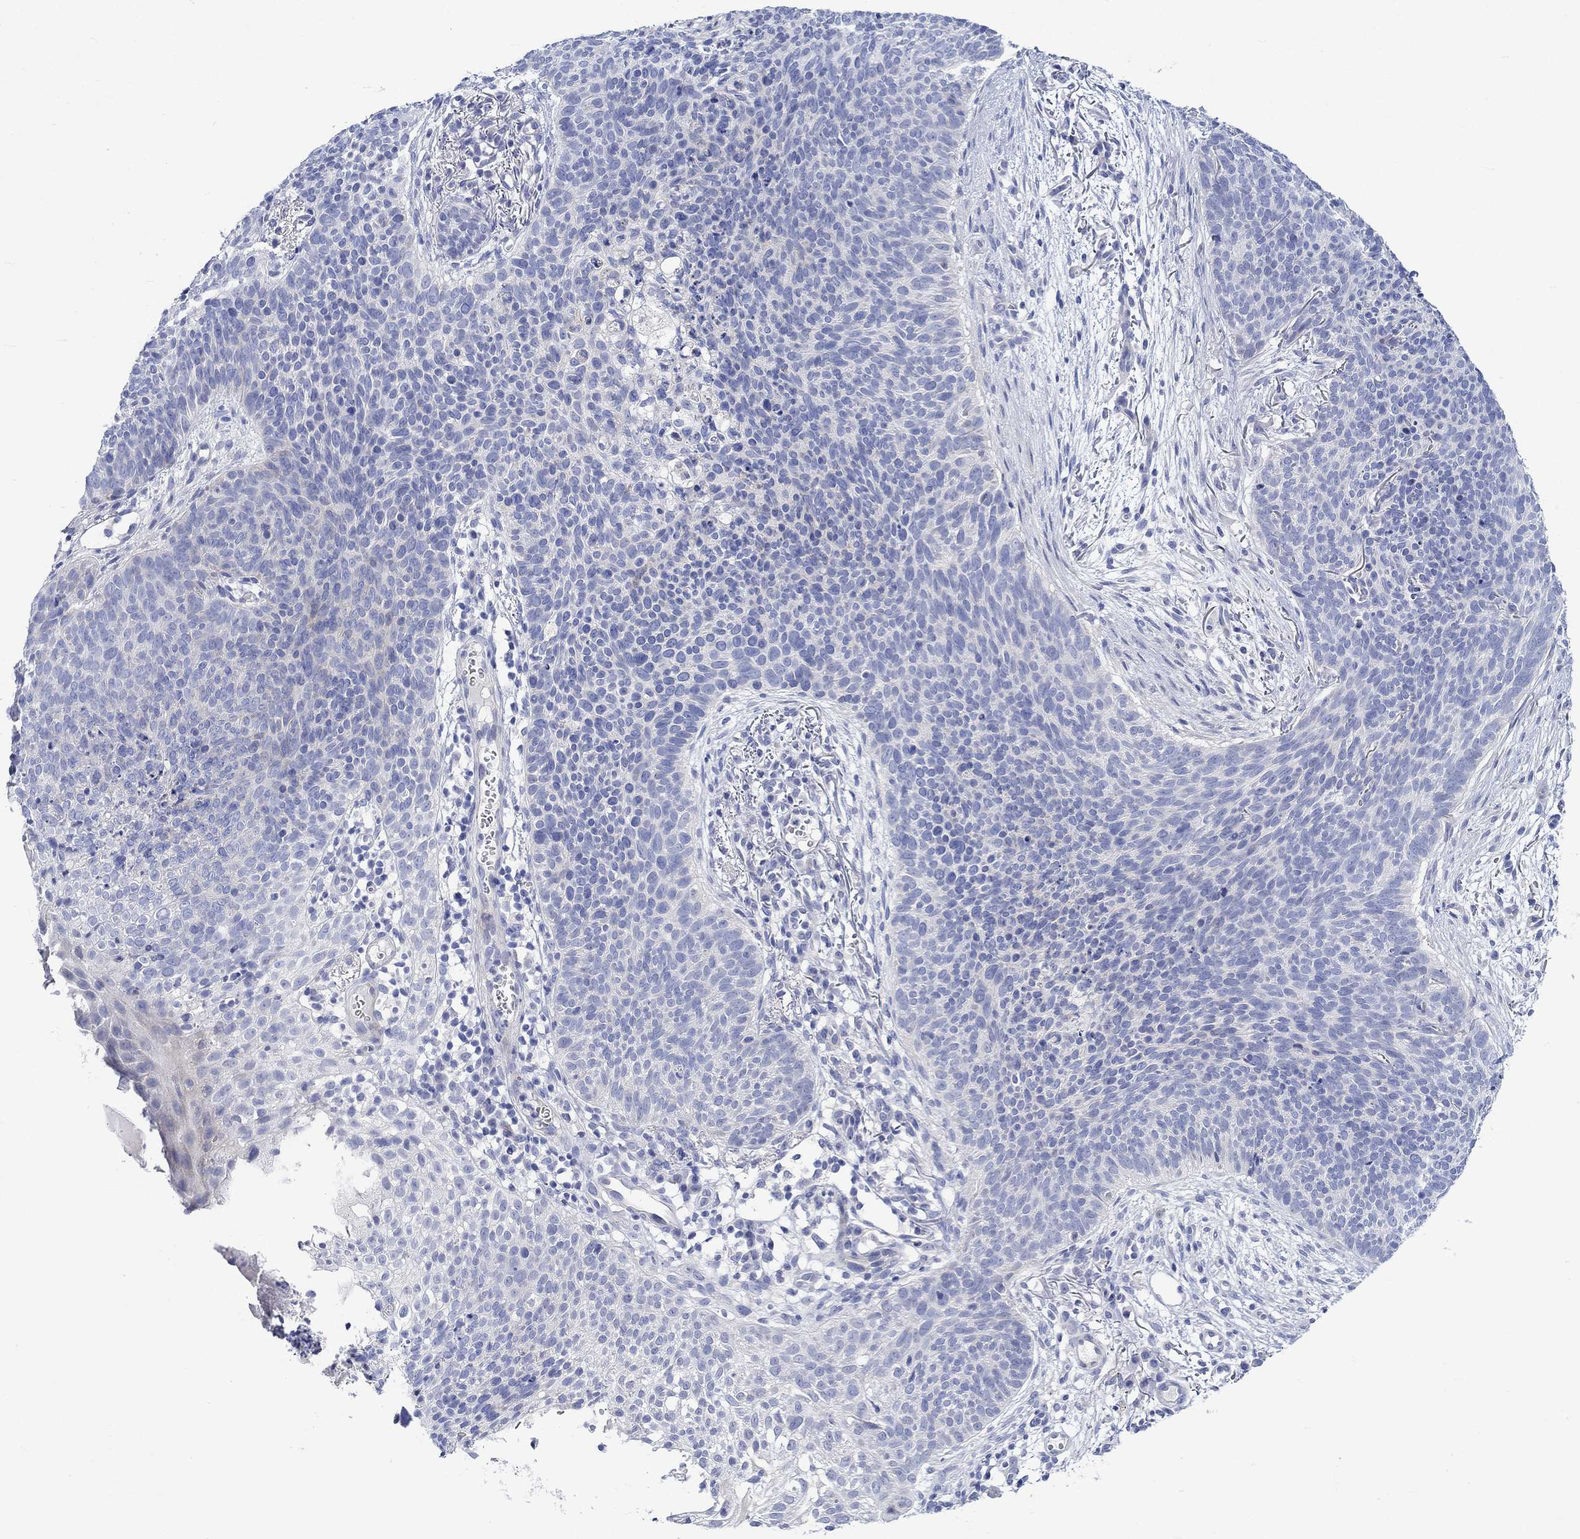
{"staining": {"intensity": "negative", "quantity": "none", "location": "none"}, "tissue": "skin cancer", "cell_type": "Tumor cells", "image_type": "cancer", "snomed": [{"axis": "morphology", "description": "Basal cell carcinoma"}, {"axis": "topography", "description": "Skin"}], "caption": "IHC photomicrograph of basal cell carcinoma (skin) stained for a protein (brown), which reveals no expression in tumor cells.", "gene": "NRIP3", "patient": {"sex": "male", "age": 64}}